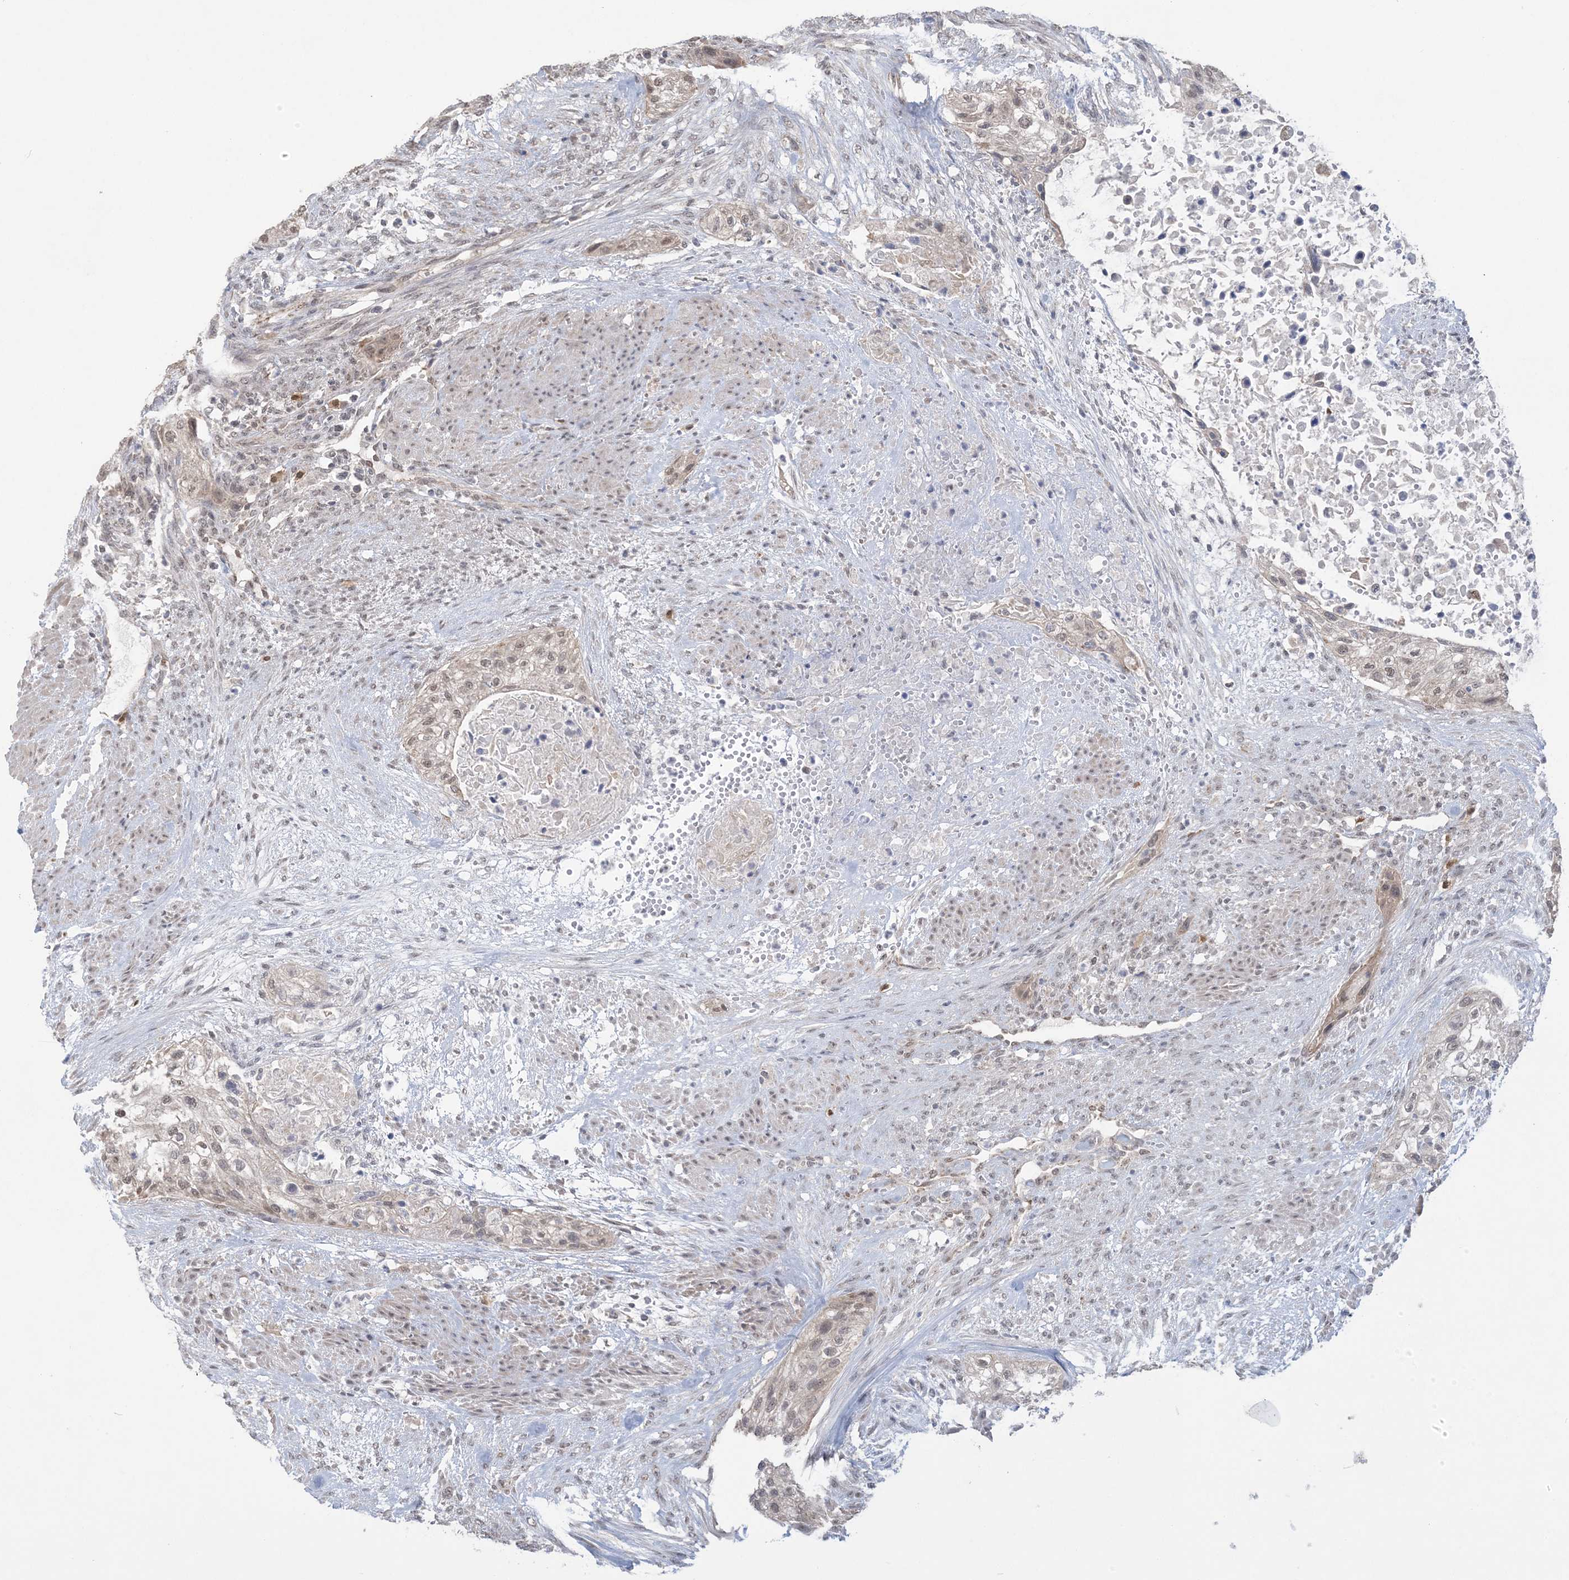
{"staining": {"intensity": "weak", "quantity": "<25%", "location": "nuclear"}, "tissue": "urothelial cancer", "cell_type": "Tumor cells", "image_type": "cancer", "snomed": [{"axis": "morphology", "description": "Urothelial carcinoma, High grade"}, {"axis": "topography", "description": "Urinary bladder"}], "caption": "Tumor cells are negative for brown protein staining in urothelial cancer.", "gene": "TRMT10C", "patient": {"sex": "male", "age": 35}}